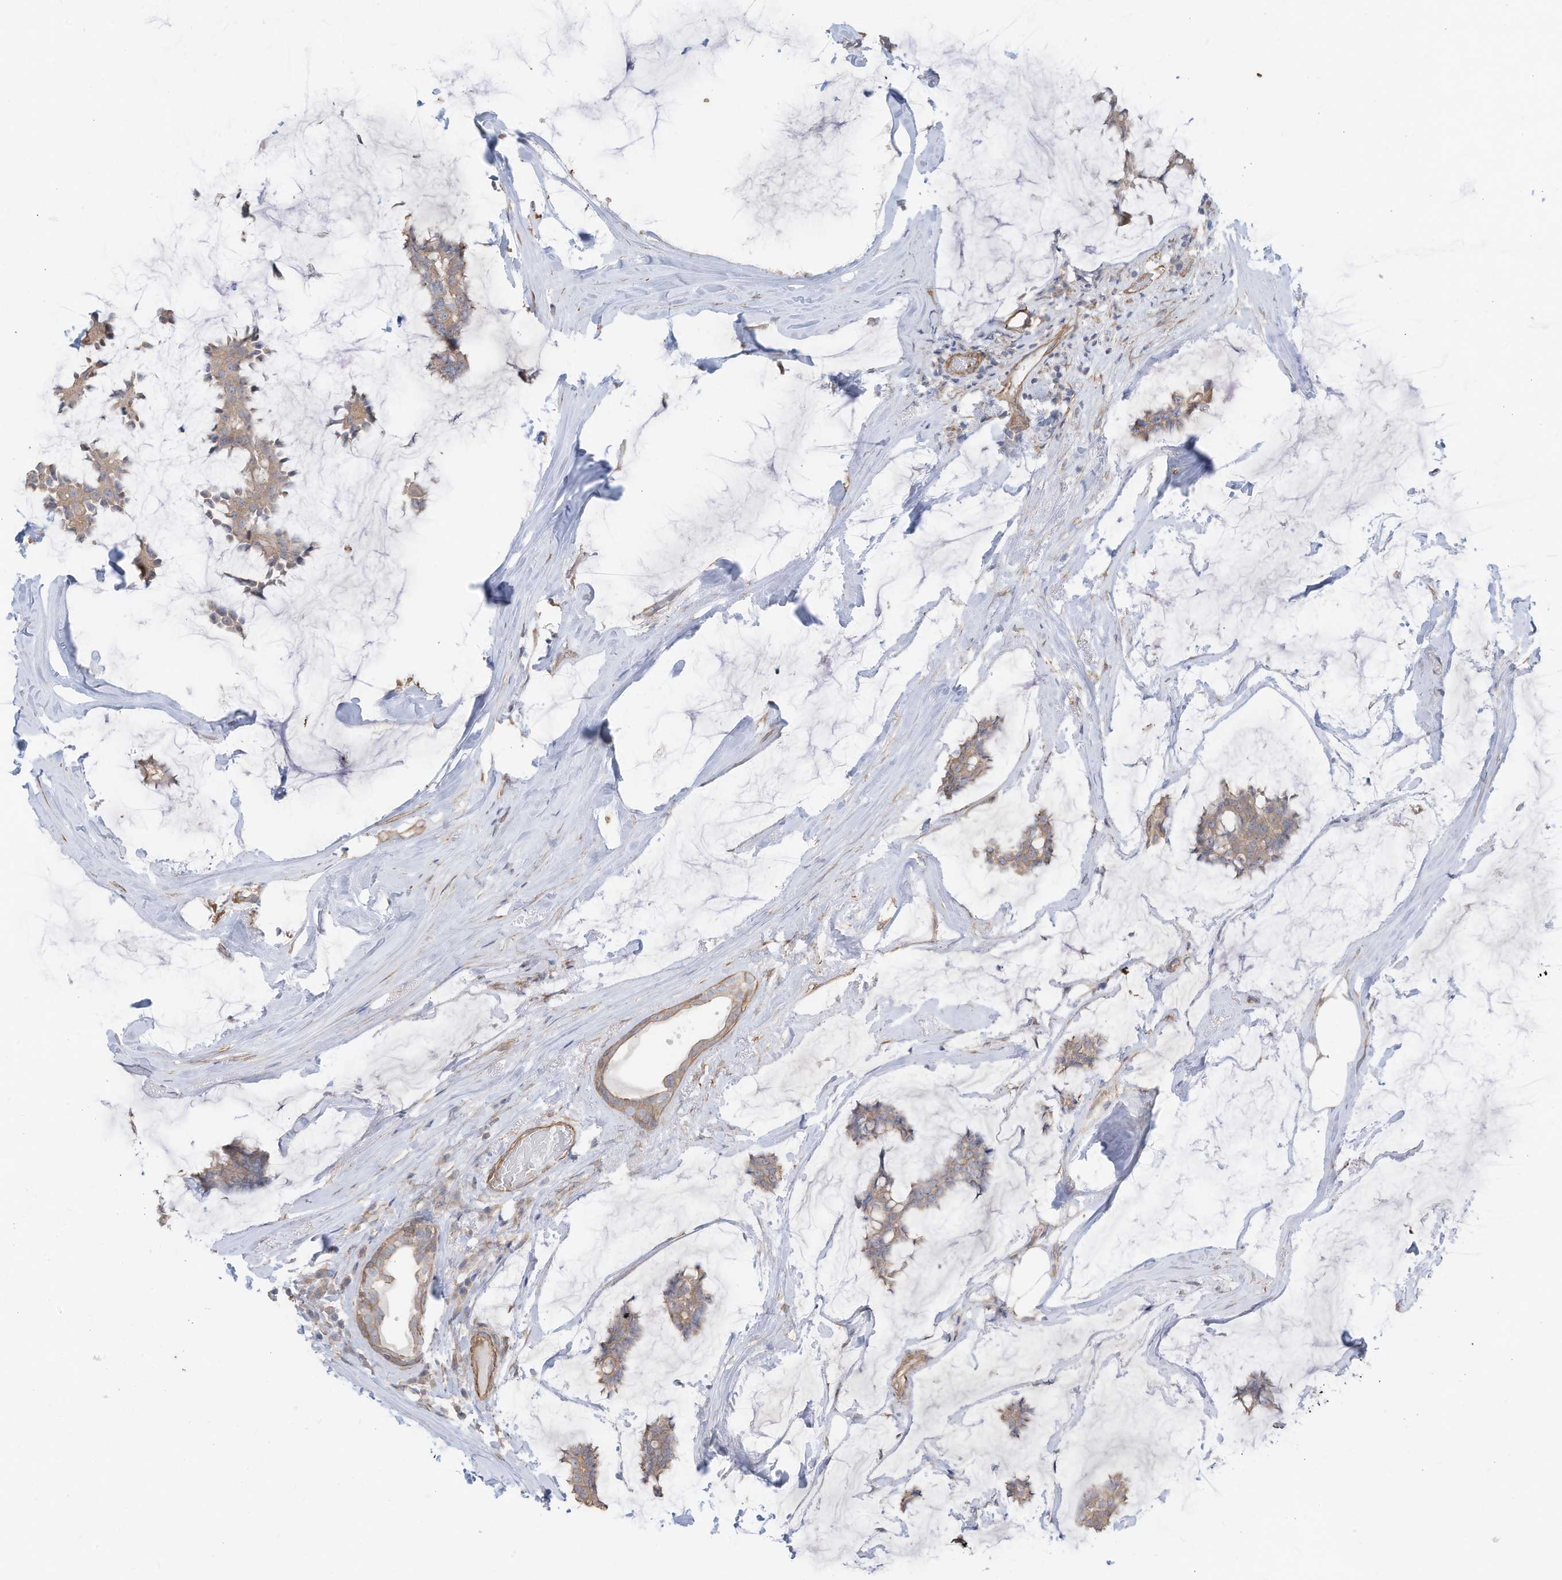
{"staining": {"intensity": "weak", "quantity": ">75%", "location": "cytoplasmic/membranous"}, "tissue": "breast cancer", "cell_type": "Tumor cells", "image_type": "cancer", "snomed": [{"axis": "morphology", "description": "Duct carcinoma"}, {"axis": "topography", "description": "Breast"}], "caption": "IHC of breast cancer exhibits low levels of weak cytoplasmic/membranous positivity in approximately >75% of tumor cells.", "gene": "SLC17A7", "patient": {"sex": "female", "age": 93}}